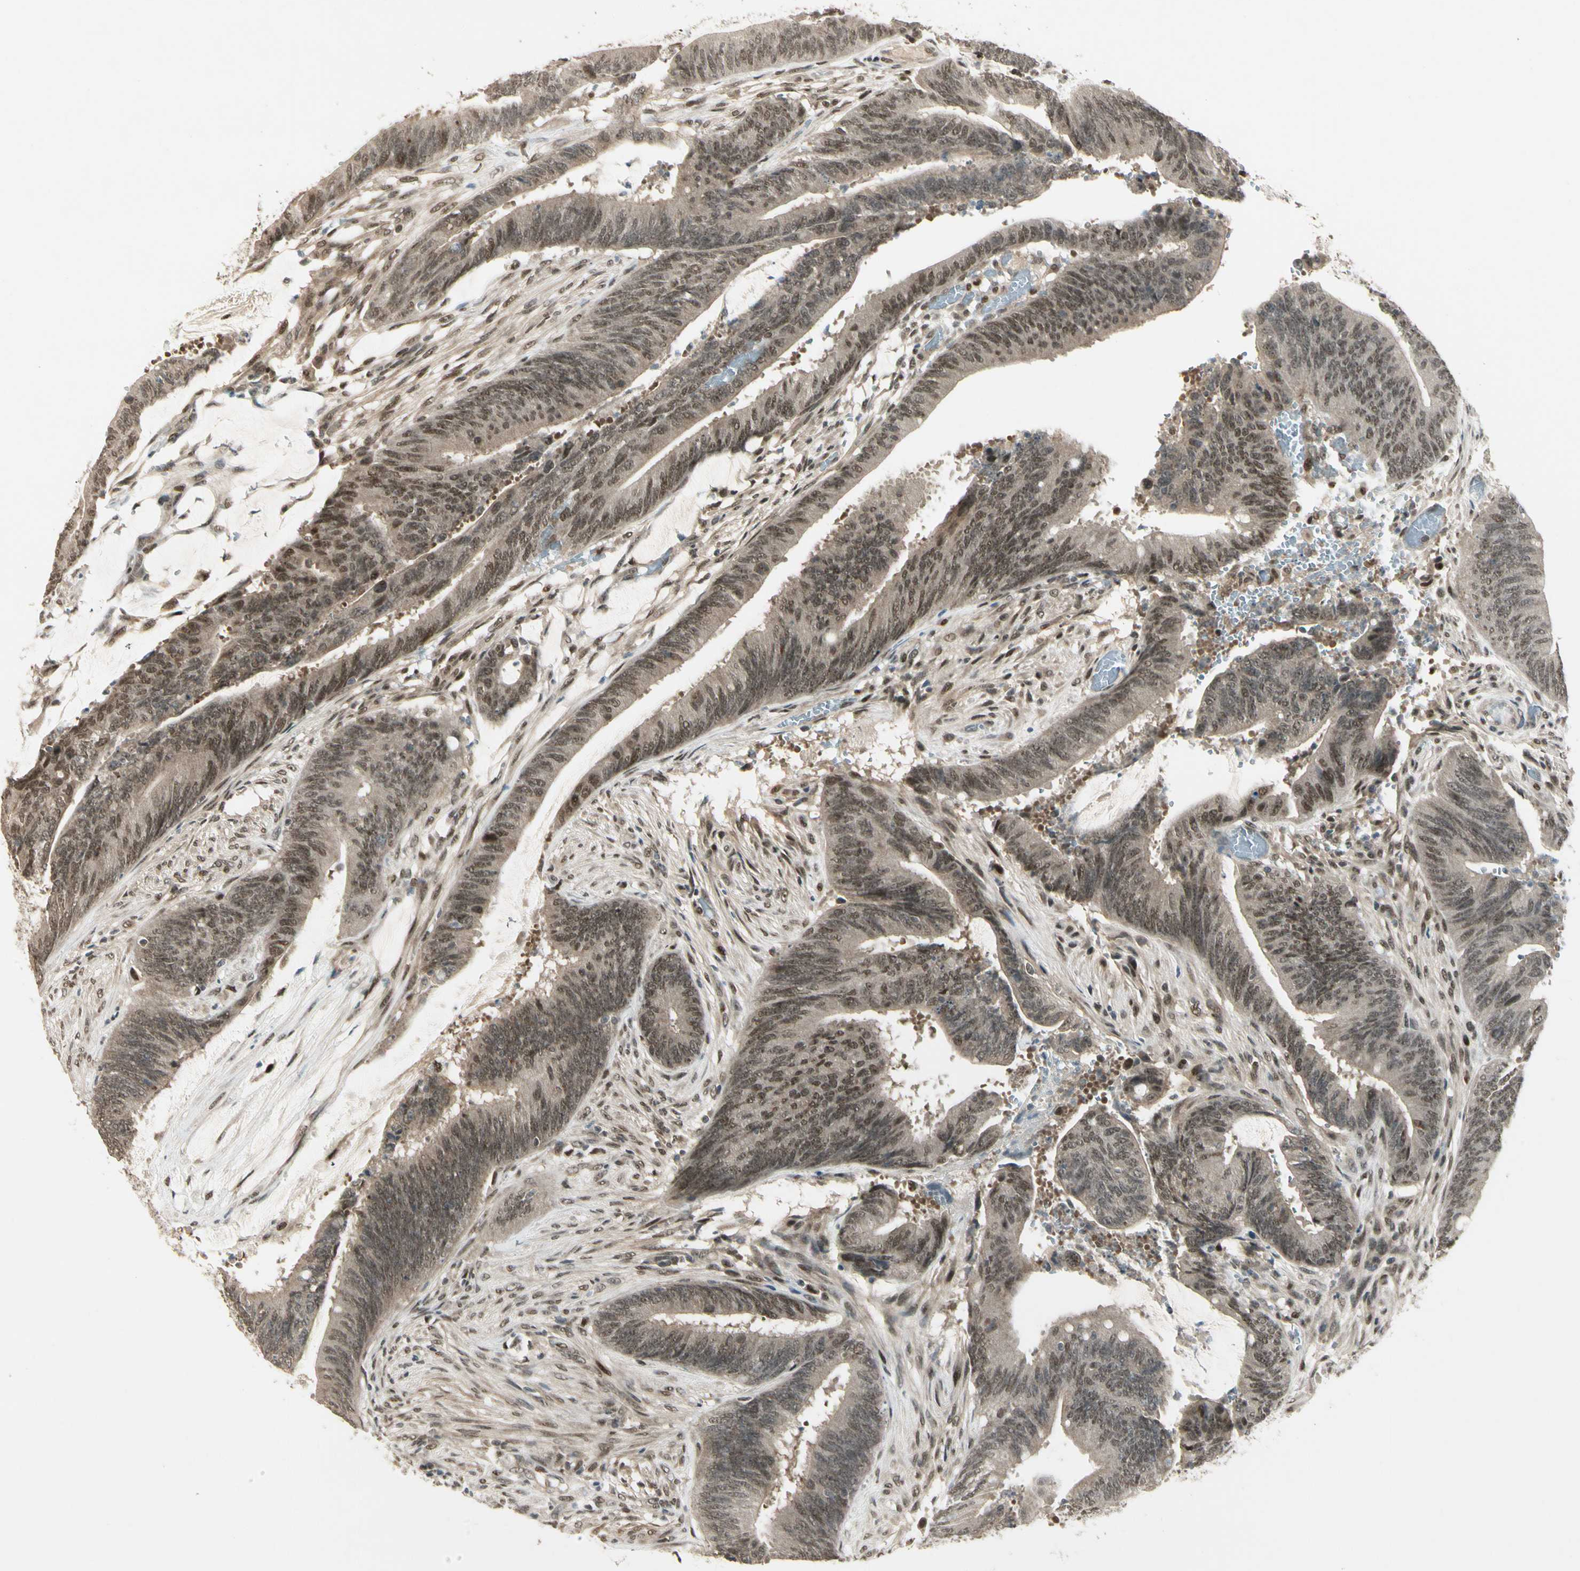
{"staining": {"intensity": "moderate", "quantity": ">75%", "location": "nuclear"}, "tissue": "colorectal cancer", "cell_type": "Tumor cells", "image_type": "cancer", "snomed": [{"axis": "morphology", "description": "Adenocarcinoma, NOS"}, {"axis": "topography", "description": "Rectum"}], "caption": "Protein expression analysis of human colorectal cancer reveals moderate nuclear positivity in about >75% of tumor cells.", "gene": "GTF3A", "patient": {"sex": "female", "age": 66}}